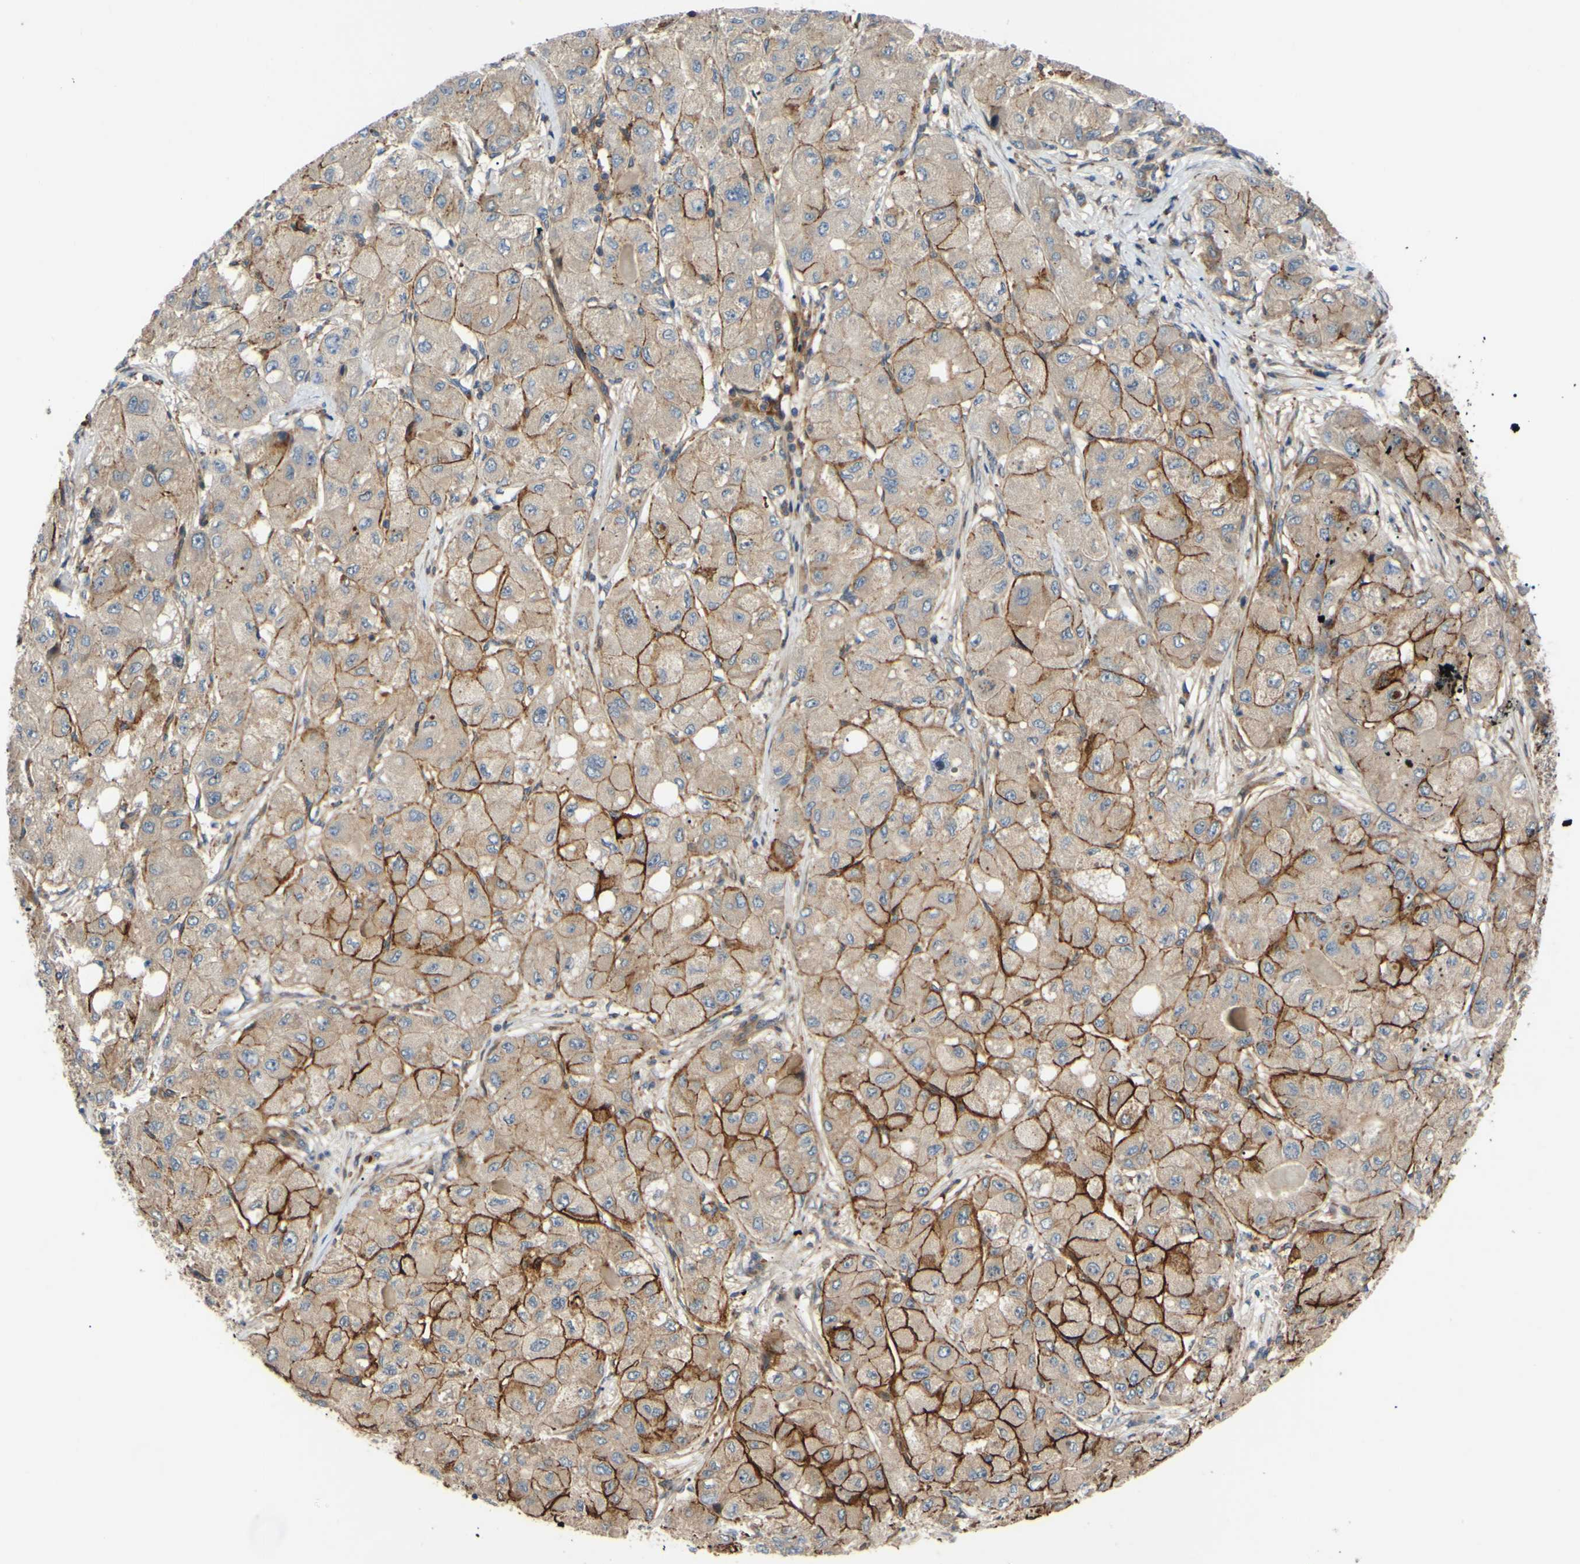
{"staining": {"intensity": "moderate", "quantity": ">75%", "location": "cytoplasmic/membranous"}, "tissue": "liver cancer", "cell_type": "Tumor cells", "image_type": "cancer", "snomed": [{"axis": "morphology", "description": "Carcinoma, Hepatocellular, NOS"}, {"axis": "topography", "description": "Liver"}], "caption": "High-power microscopy captured an immunohistochemistry (IHC) micrograph of liver hepatocellular carcinoma, revealing moderate cytoplasmic/membranous staining in about >75% of tumor cells.", "gene": "SPTLC1", "patient": {"sex": "male", "age": 80}}